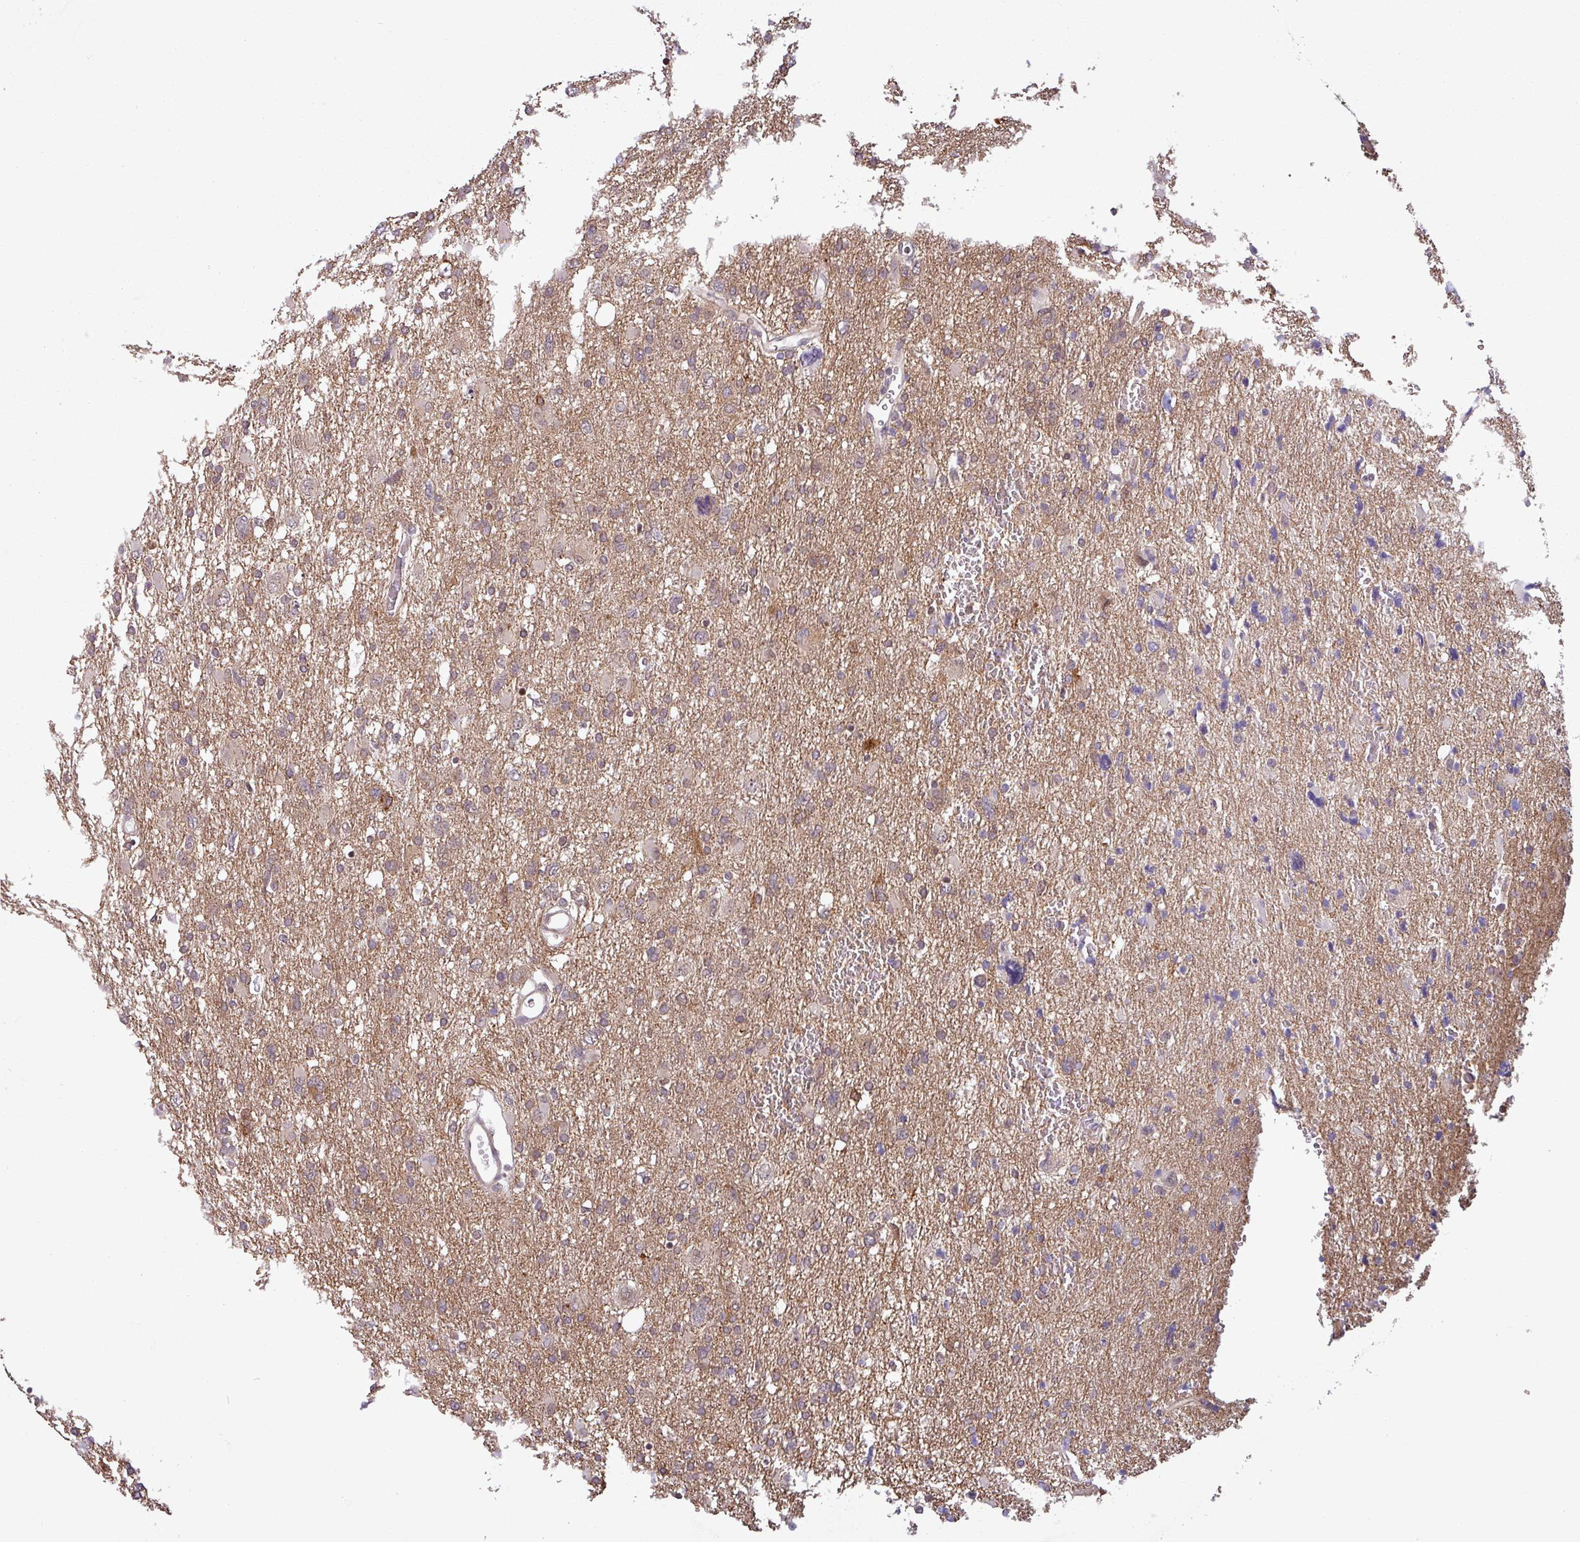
{"staining": {"intensity": "negative", "quantity": "none", "location": "none"}, "tissue": "glioma", "cell_type": "Tumor cells", "image_type": "cancer", "snomed": [{"axis": "morphology", "description": "Glioma, malignant, High grade"}, {"axis": "topography", "description": "Brain"}], "caption": "Tumor cells show no significant protein staining in high-grade glioma (malignant). (Brightfield microscopy of DAB immunohistochemistry at high magnification).", "gene": "NPFFR1", "patient": {"sex": "male", "age": 61}}